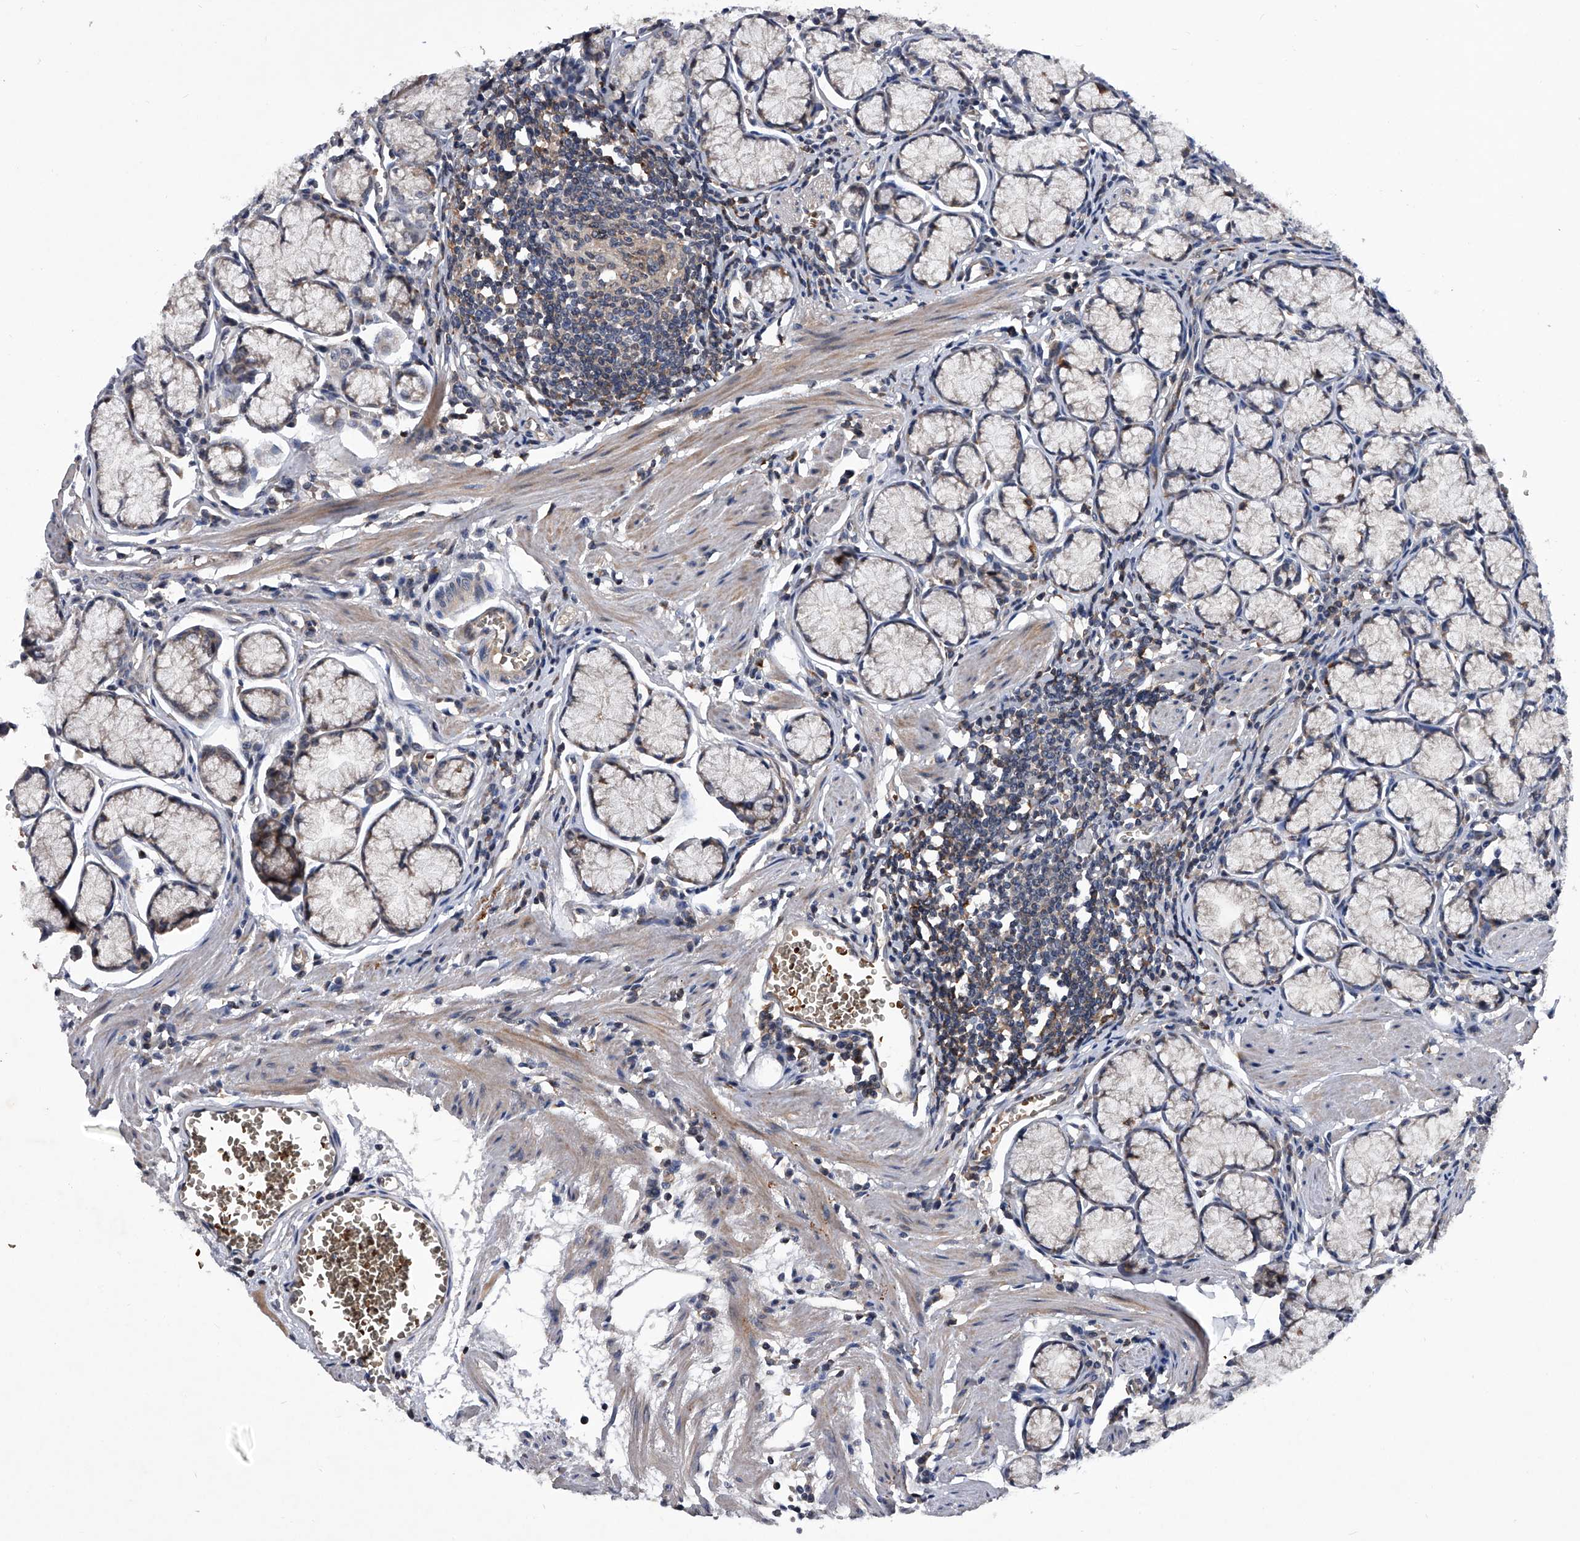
{"staining": {"intensity": "weak", "quantity": "<25%", "location": "cytoplasmic/membranous"}, "tissue": "stomach", "cell_type": "Glandular cells", "image_type": "normal", "snomed": [{"axis": "morphology", "description": "Normal tissue, NOS"}, {"axis": "topography", "description": "Stomach"}], "caption": "Immunohistochemistry (IHC) histopathology image of normal stomach: human stomach stained with DAB (3,3'-diaminobenzidine) reveals no significant protein expression in glandular cells. (Immunohistochemistry (IHC), brightfield microscopy, high magnification).", "gene": "ZNF30", "patient": {"sex": "male", "age": 55}}